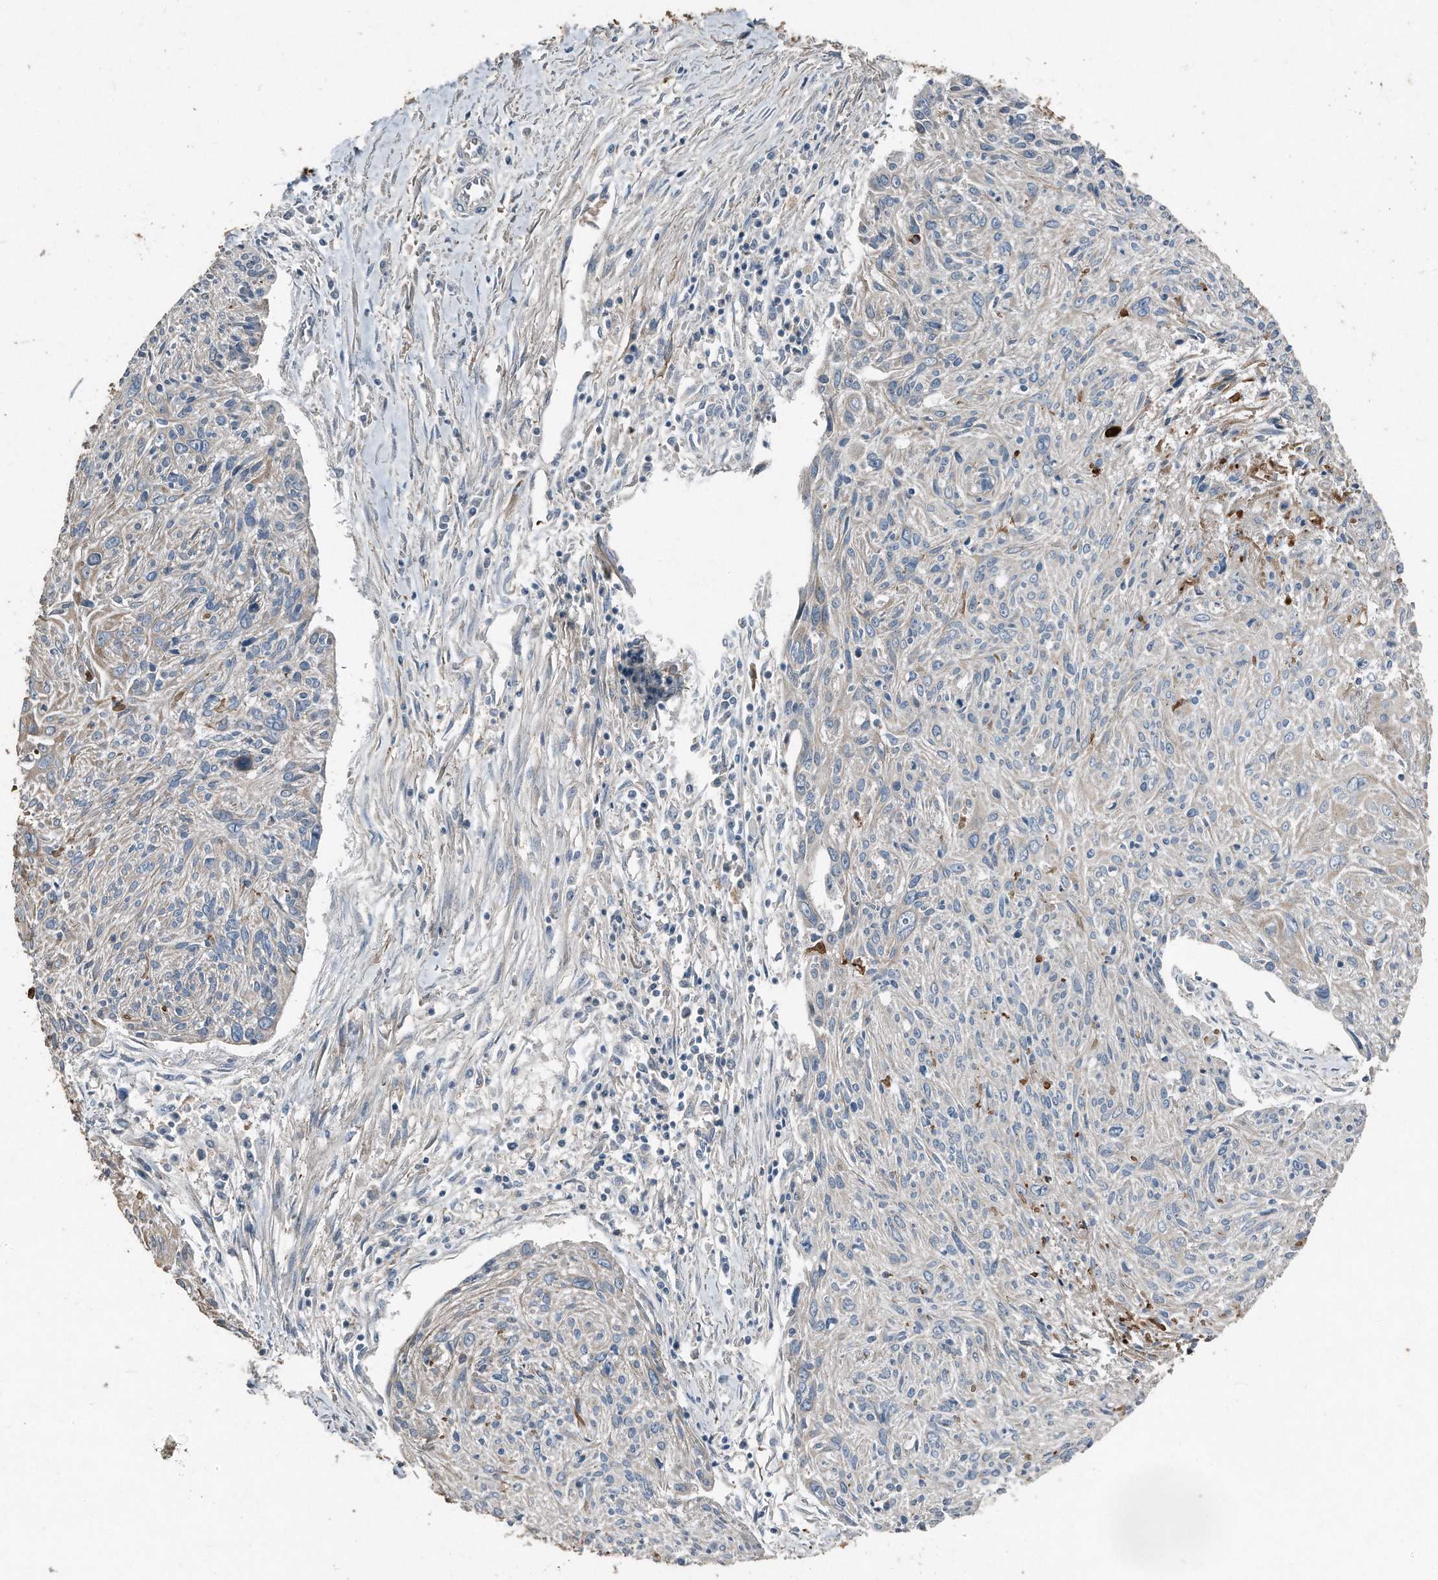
{"staining": {"intensity": "negative", "quantity": "none", "location": "none"}, "tissue": "cervical cancer", "cell_type": "Tumor cells", "image_type": "cancer", "snomed": [{"axis": "morphology", "description": "Squamous cell carcinoma, NOS"}, {"axis": "topography", "description": "Cervix"}], "caption": "The image displays no staining of tumor cells in cervical squamous cell carcinoma.", "gene": "C9", "patient": {"sex": "female", "age": 51}}